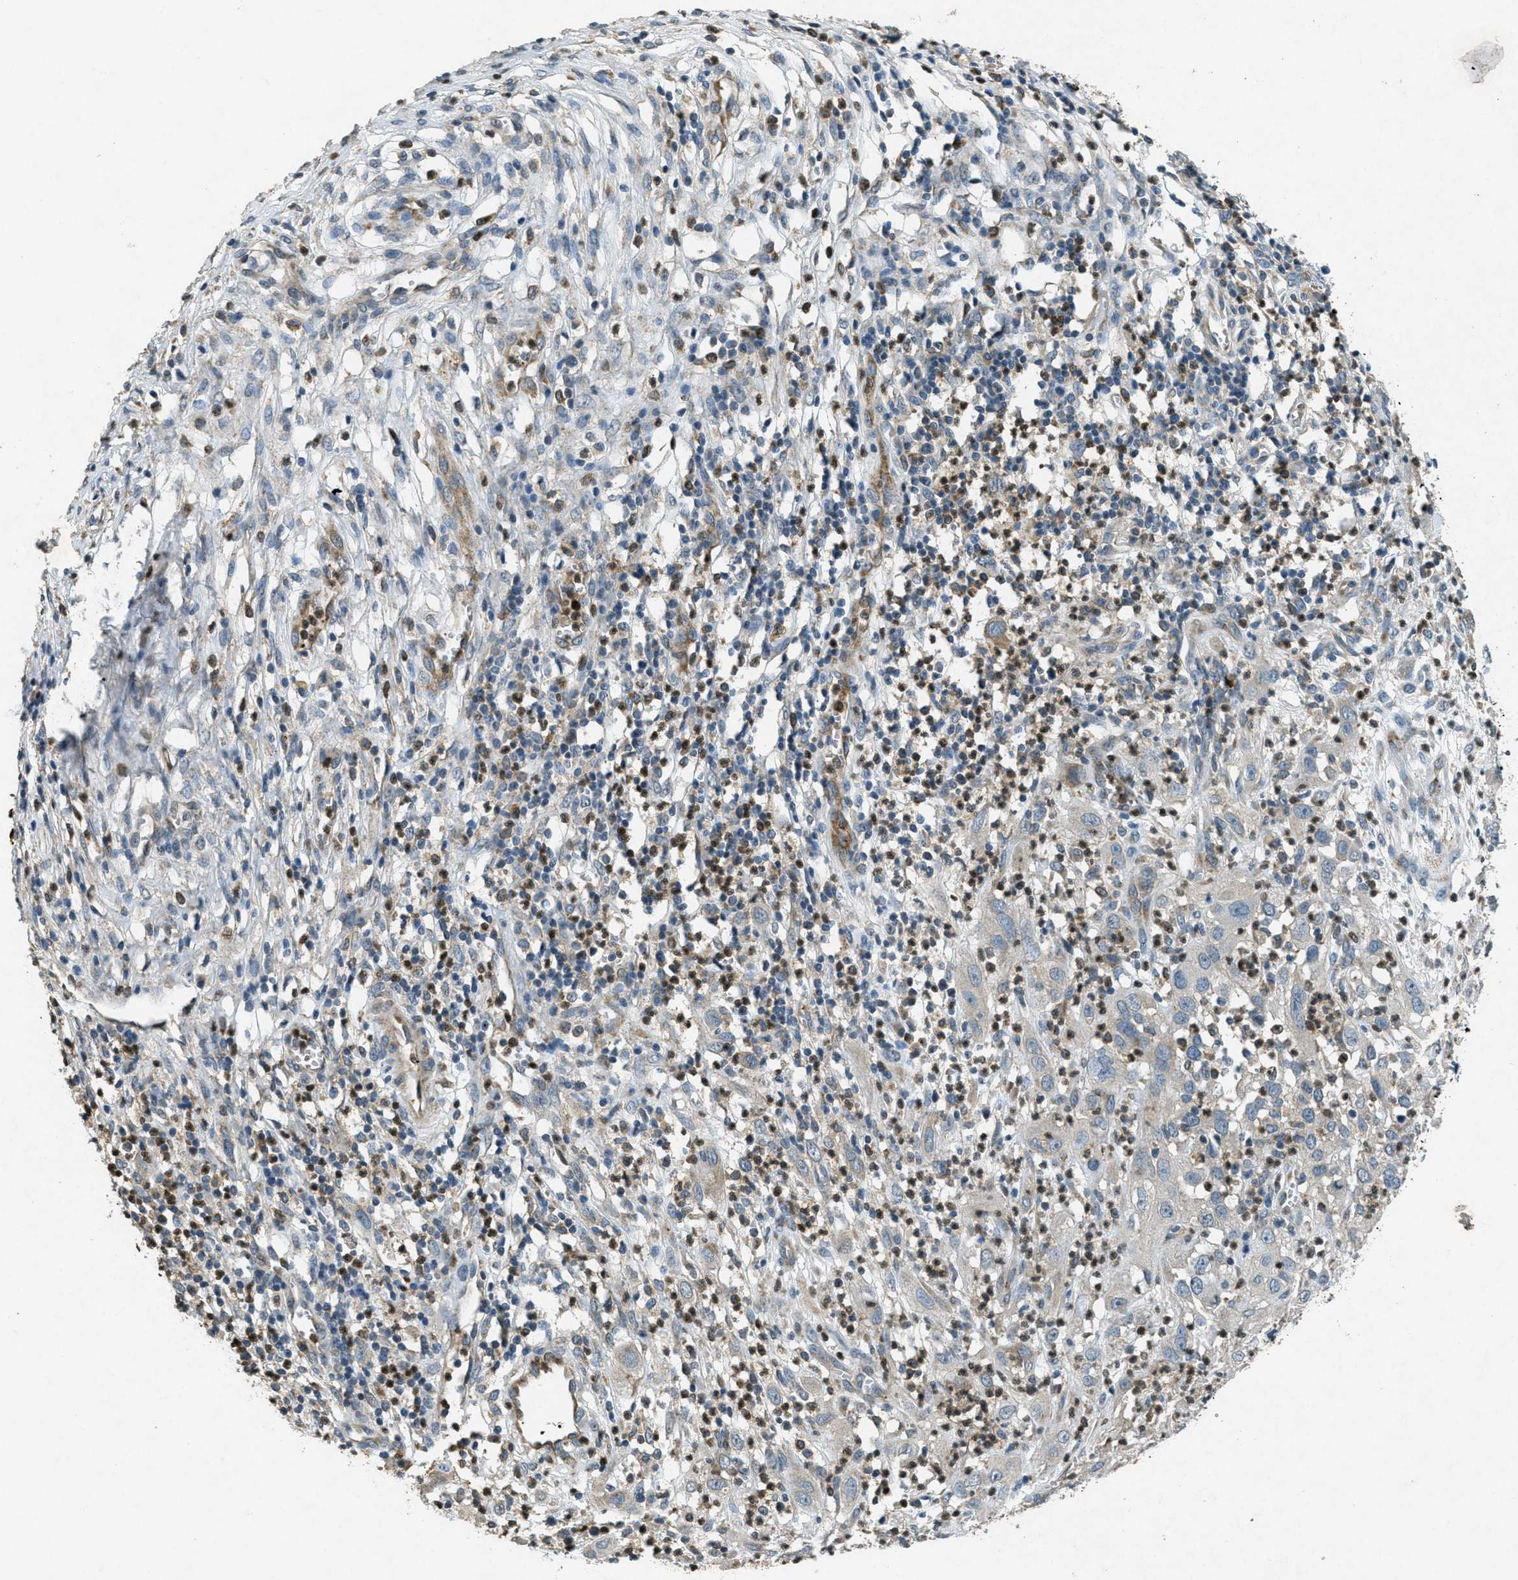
{"staining": {"intensity": "negative", "quantity": "none", "location": "none"}, "tissue": "cervical cancer", "cell_type": "Tumor cells", "image_type": "cancer", "snomed": [{"axis": "morphology", "description": "Squamous cell carcinoma, NOS"}, {"axis": "topography", "description": "Cervix"}], "caption": "Immunohistochemistry (IHC) photomicrograph of neoplastic tissue: cervical squamous cell carcinoma stained with DAB reveals no significant protein staining in tumor cells.", "gene": "RAB3D", "patient": {"sex": "female", "age": 32}}